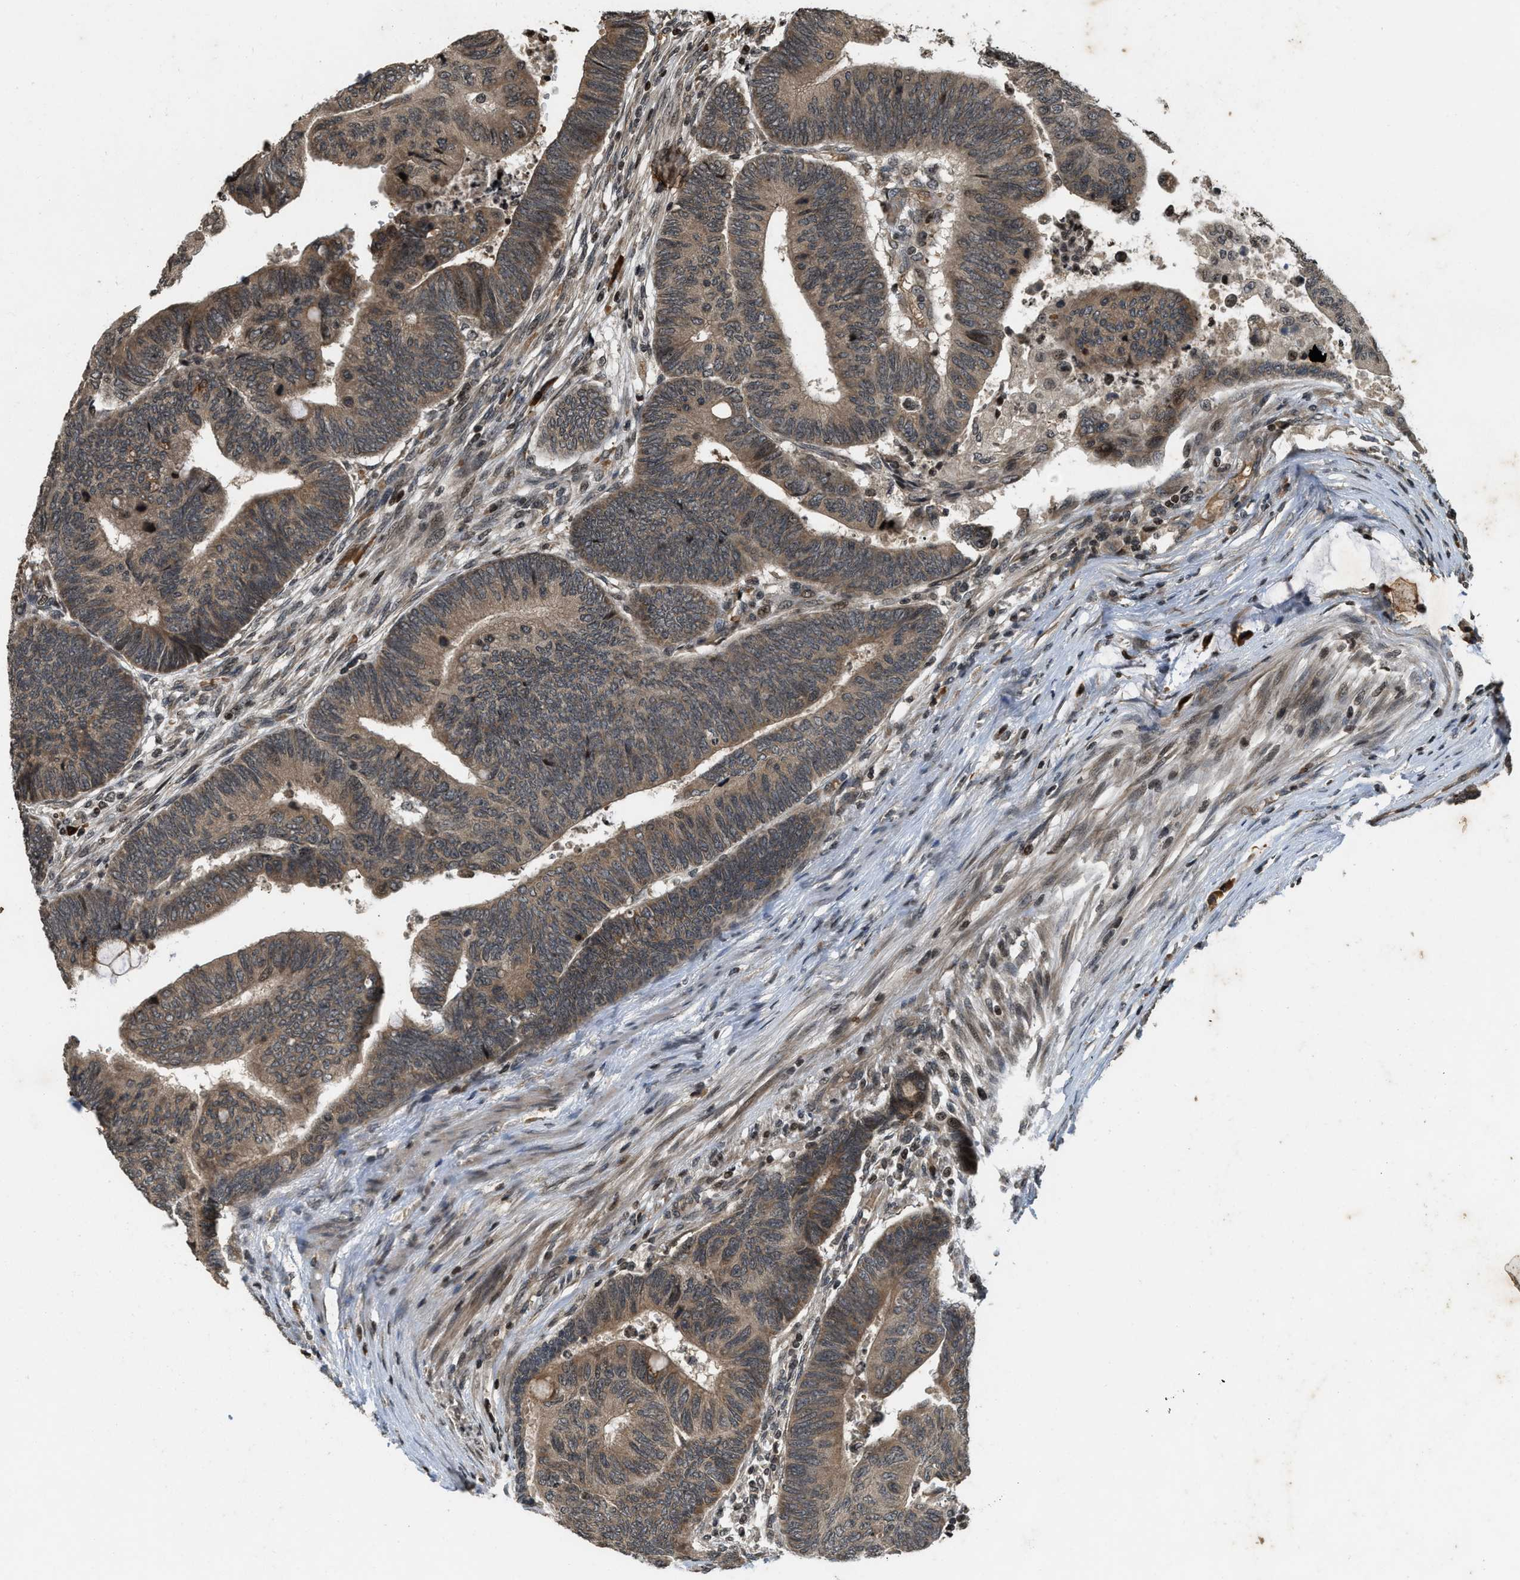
{"staining": {"intensity": "moderate", "quantity": ">75%", "location": "cytoplasmic/membranous"}, "tissue": "colorectal cancer", "cell_type": "Tumor cells", "image_type": "cancer", "snomed": [{"axis": "morphology", "description": "Normal tissue, NOS"}, {"axis": "morphology", "description": "Adenocarcinoma, NOS"}, {"axis": "topography", "description": "Rectum"}, {"axis": "topography", "description": "Peripheral nerve tissue"}], "caption": "The photomicrograph displays a brown stain indicating the presence of a protein in the cytoplasmic/membranous of tumor cells in colorectal cancer (adenocarcinoma). (DAB IHC, brown staining for protein, blue staining for nuclei).", "gene": "SIAH1", "patient": {"sex": "male", "age": 92}}